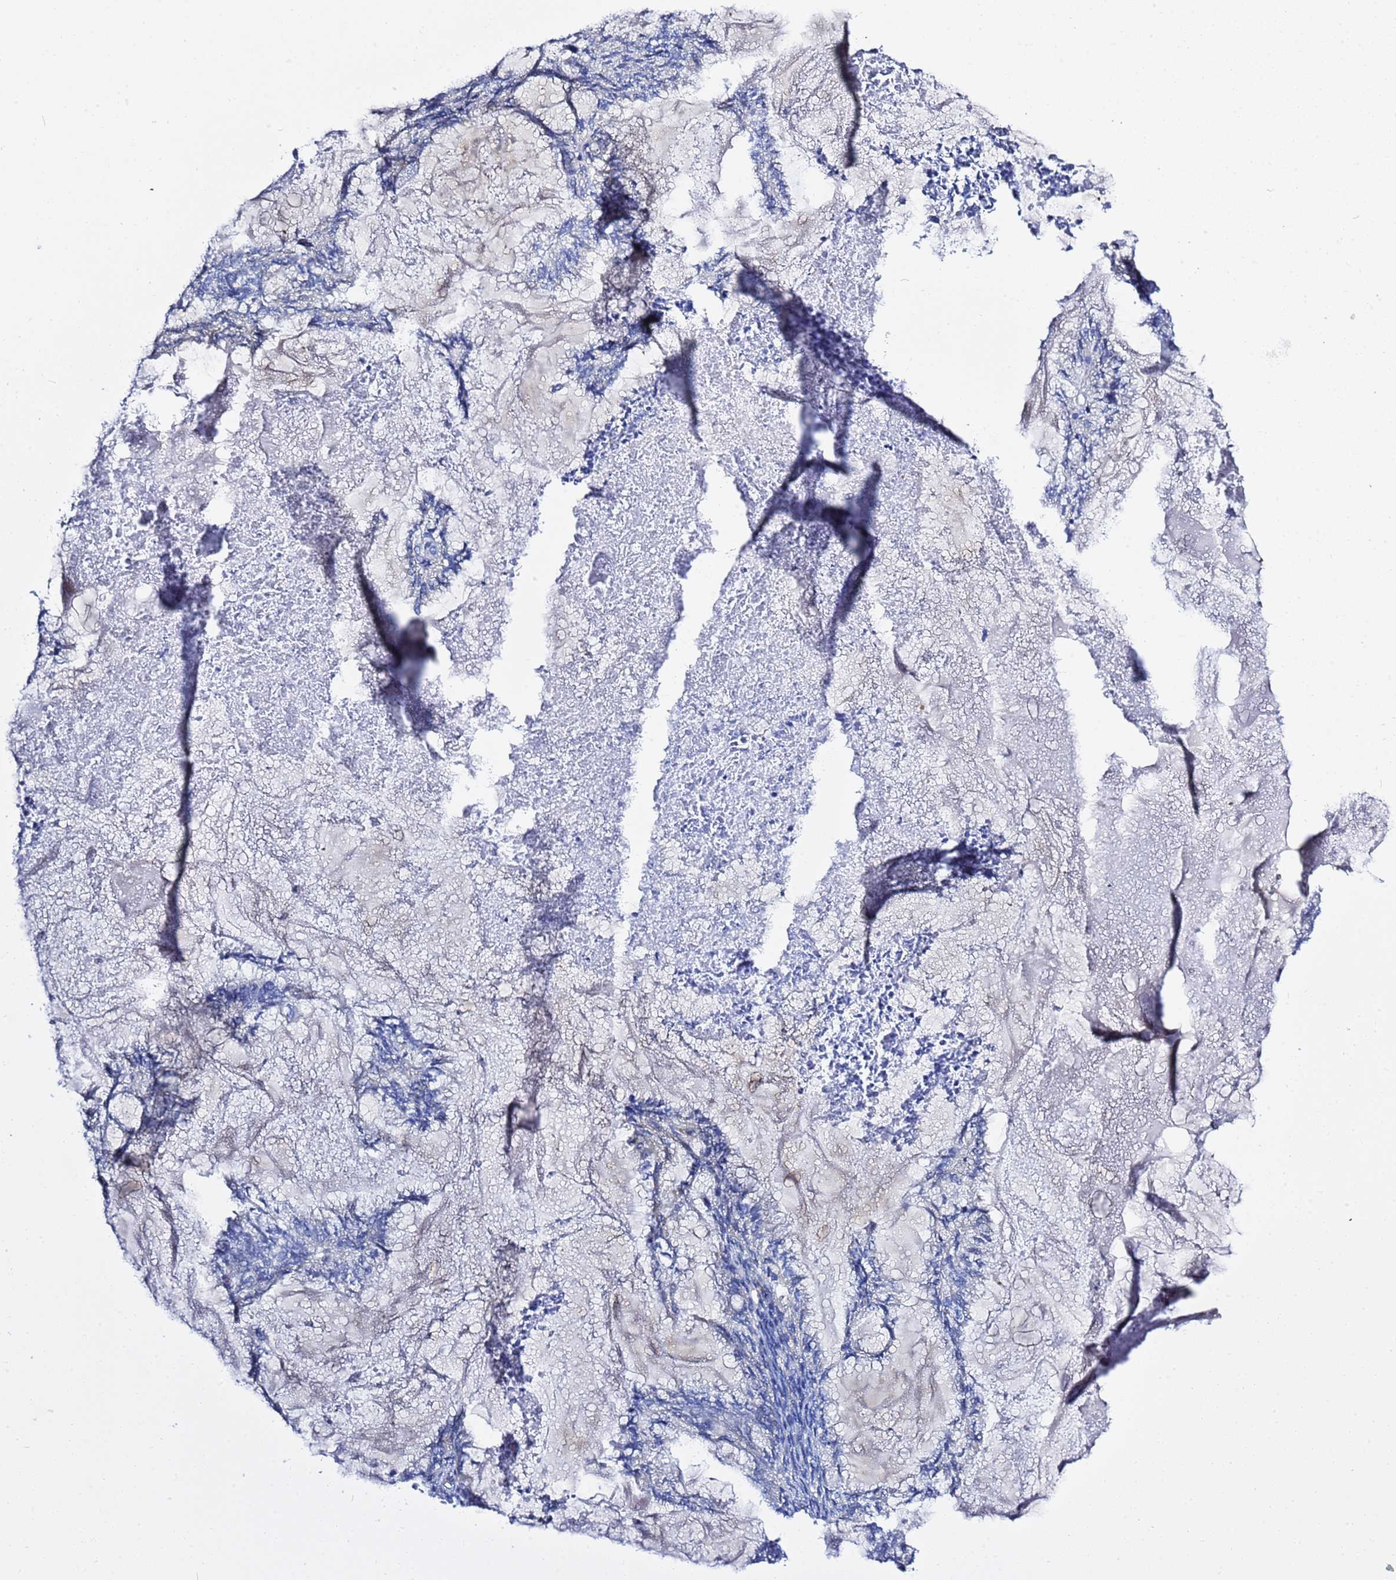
{"staining": {"intensity": "negative", "quantity": "none", "location": "none"}, "tissue": "endometrial cancer", "cell_type": "Tumor cells", "image_type": "cancer", "snomed": [{"axis": "morphology", "description": "Adenocarcinoma, NOS"}, {"axis": "topography", "description": "Endometrium"}], "caption": "High power microscopy micrograph of an IHC histopathology image of adenocarcinoma (endometrial), revealing no significant expression in tumor cells. The staining was performed using DAB (3,3'-diaminobenzidine) to visualize the protein expression in brown, while the nuclei were stained in blue with hematoxylin (Magnification: 20x).", "gene": "USP18", "patient": {"sex": "female", "age": 86}}